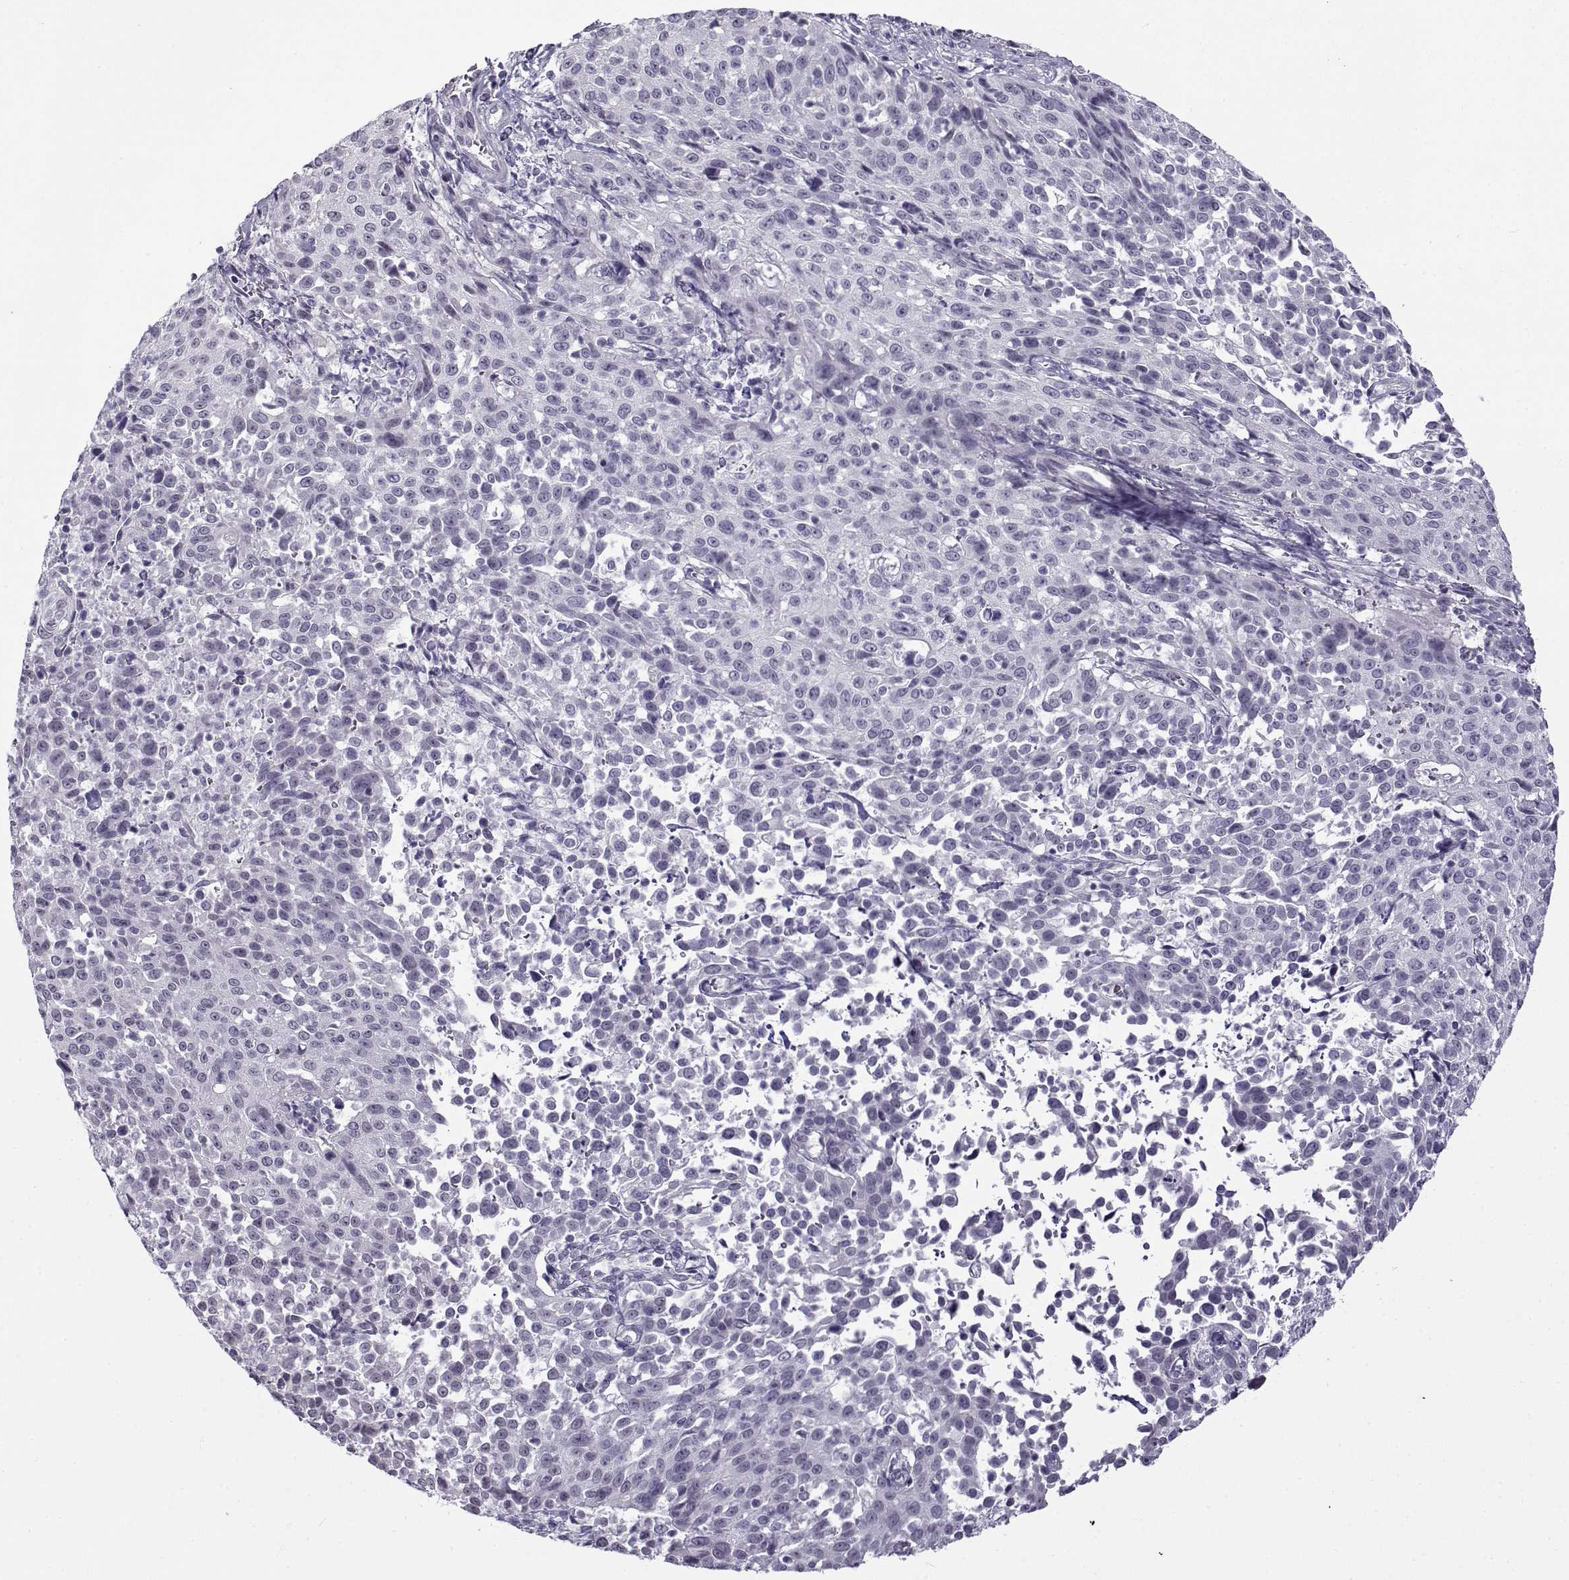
{"staining": {"intensity": "negative", "quantity": "none", "location": "none"}, "tissue": "cervical cancer", "cell_type": "Tumor cells", "image_type": "cancer", "snomed": [{"axis": "morphology", "description": "Squamous cell carcinoma, NOS"}, {"axis": "topography", "description": "Cervix"}], "caption": "IHC of cervical squamous cell carcinoma demonstrates no positivity in tumor cells.", "gene": "TEX55", "patient": {"sex": "female", "age": 26}}